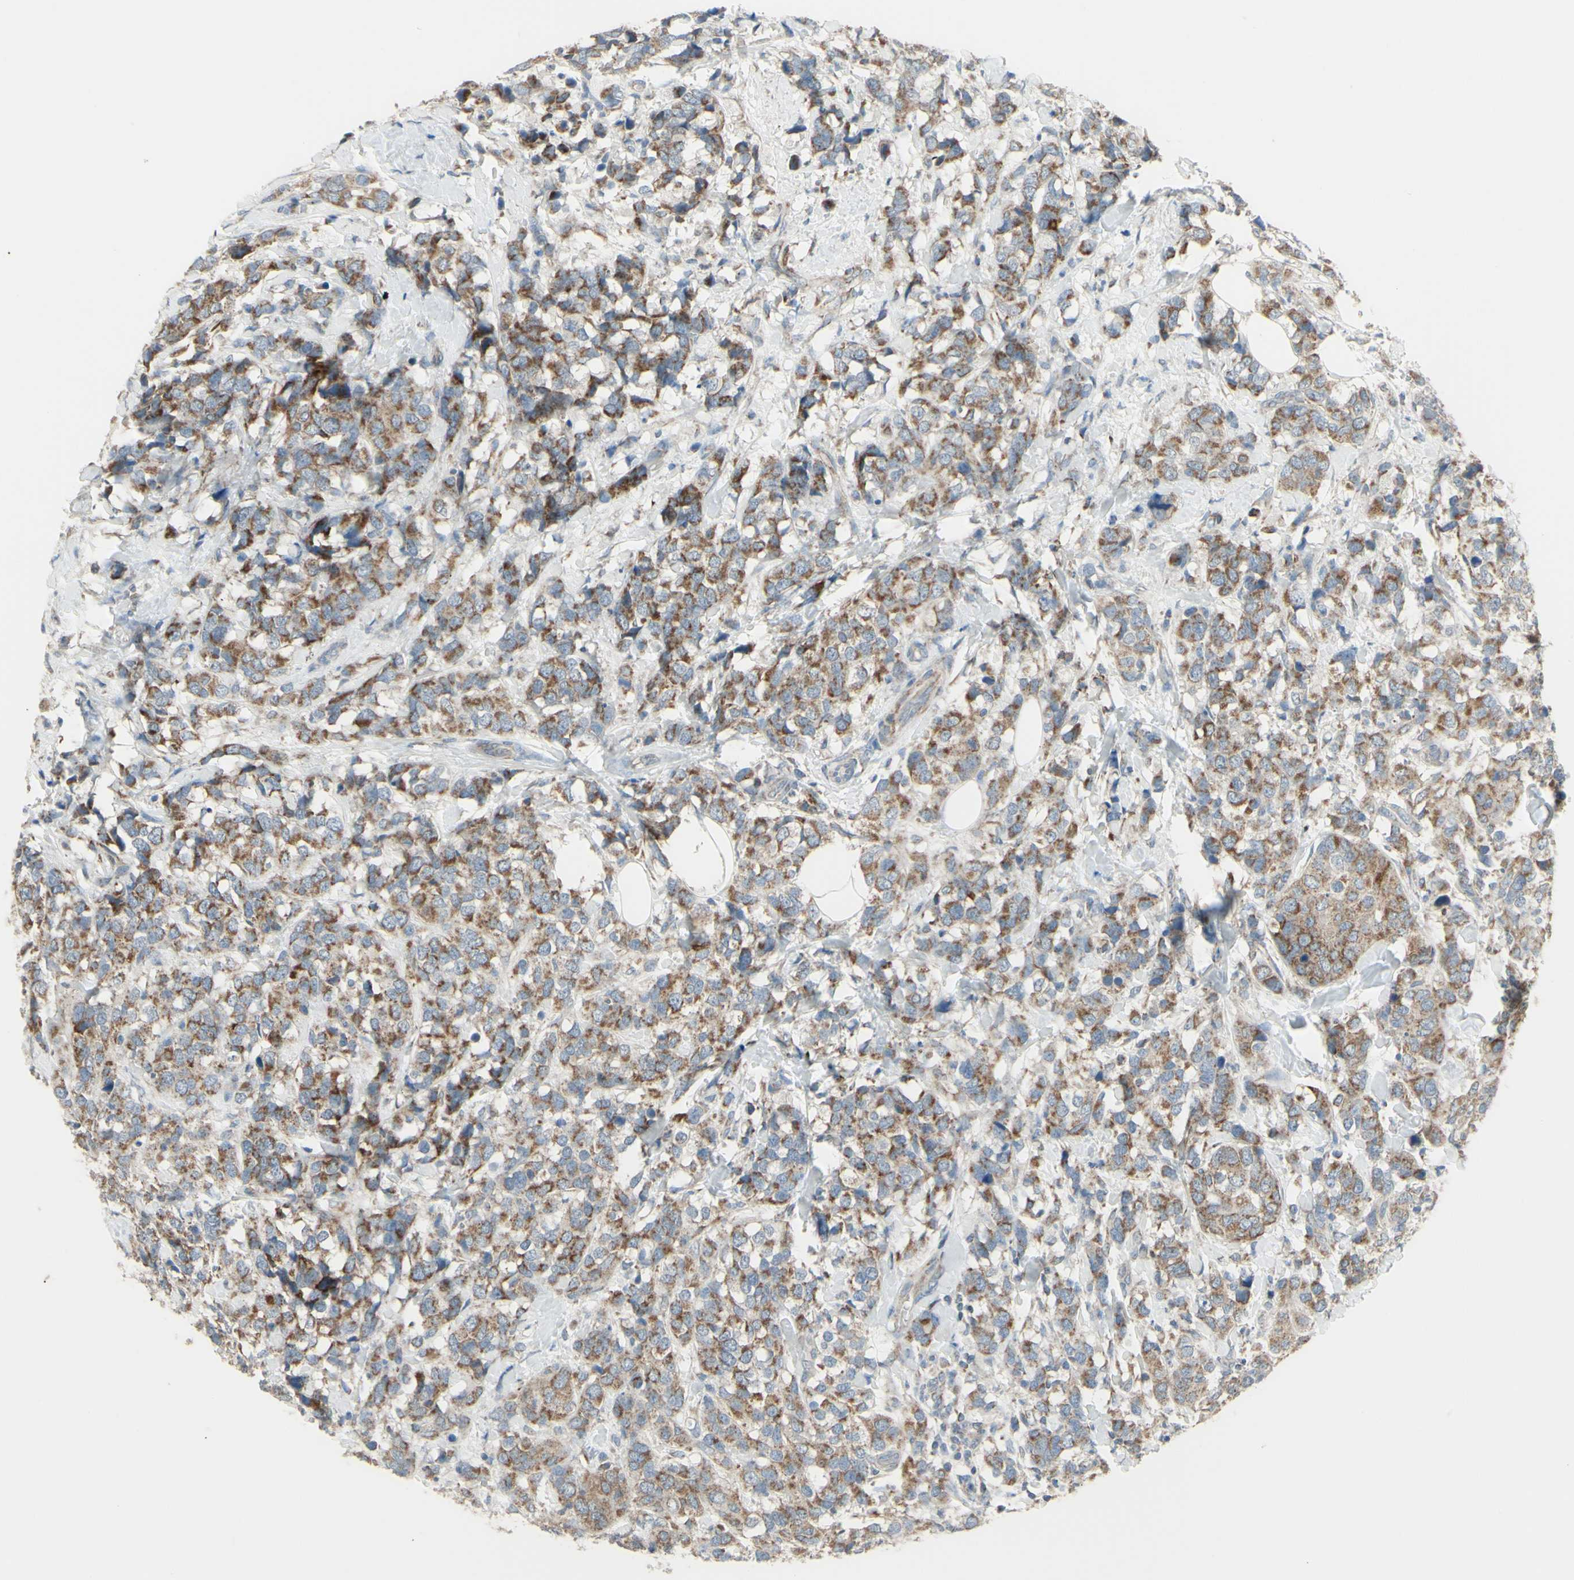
{"staining": {"intensity": "moderate", "quantity": "25%-75%", "location": "cytoplasmic/membranous"}, "tissue": "breast cancer", "cell_type": "Tumor cells", "image_type": "cancer", "snomed": [{"axis": "morphology", "description": "Lobular carcinoma"}, {"axis": "topography", "description": "Breast"}], "caption": "A high-resolution micrograph shows immunohistochemistry staining of lobular carcinoma (breast), which exhibits moderate cytoplasmic/membranous positivity in about 25%-75% of tumor cells.", "gene": "FAM171B", "patient": {"sex": "female", "age": 59}}